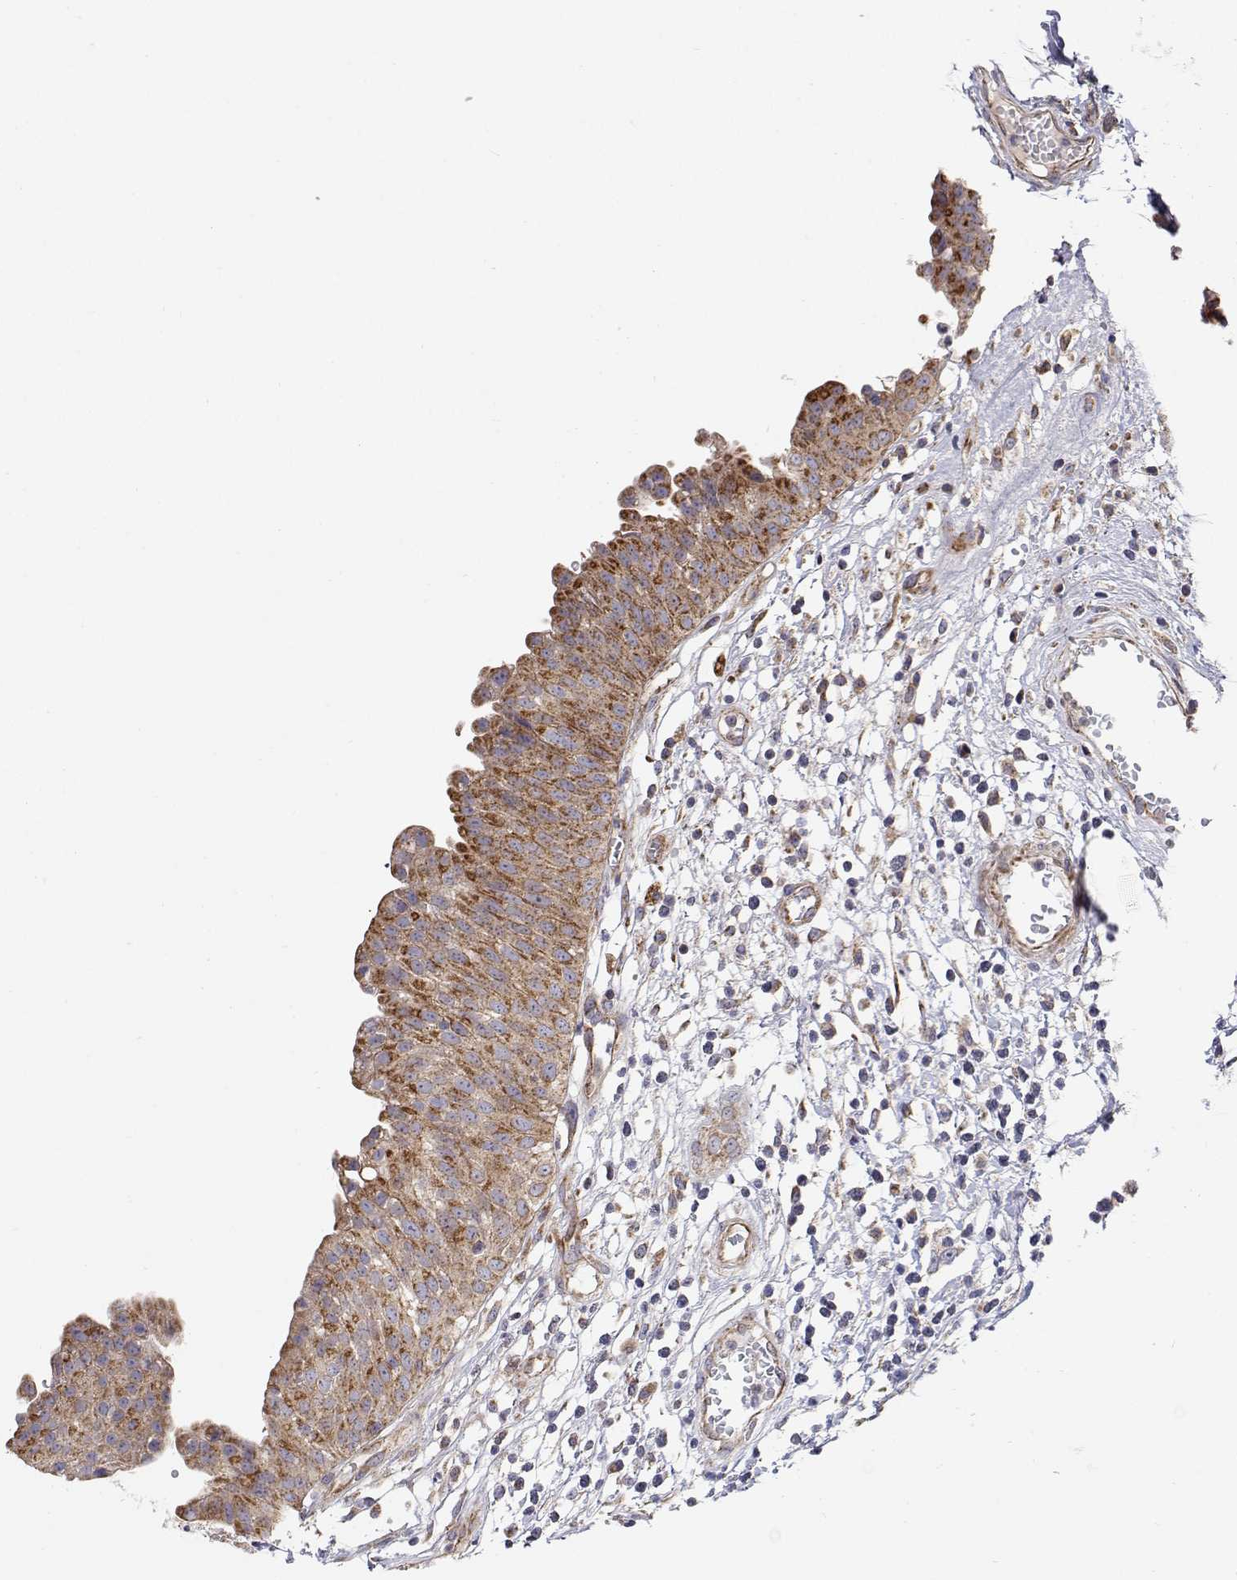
{"staining": {"intensity": "moderate", "quantity": ">75%", "location": "cytoplasmic/membranous"}, "tissue": "urinary bladder", "cell_type": "Urothelial cells", "image_type": "normal", "snomed": [{"axis": "morphology", "description": "Normal tissue, NOS"}, {"axis": "topography", "description": "Urinary bladder"}], "caption": "Immunohistochemical staining of unremarkable human urinary bladder reveals moderate cytoplasmic/membranous protein staining in about >75% of urothelial cells.", "gene": "SPICE1", "patient": {"sex": "male", "age": 64}}